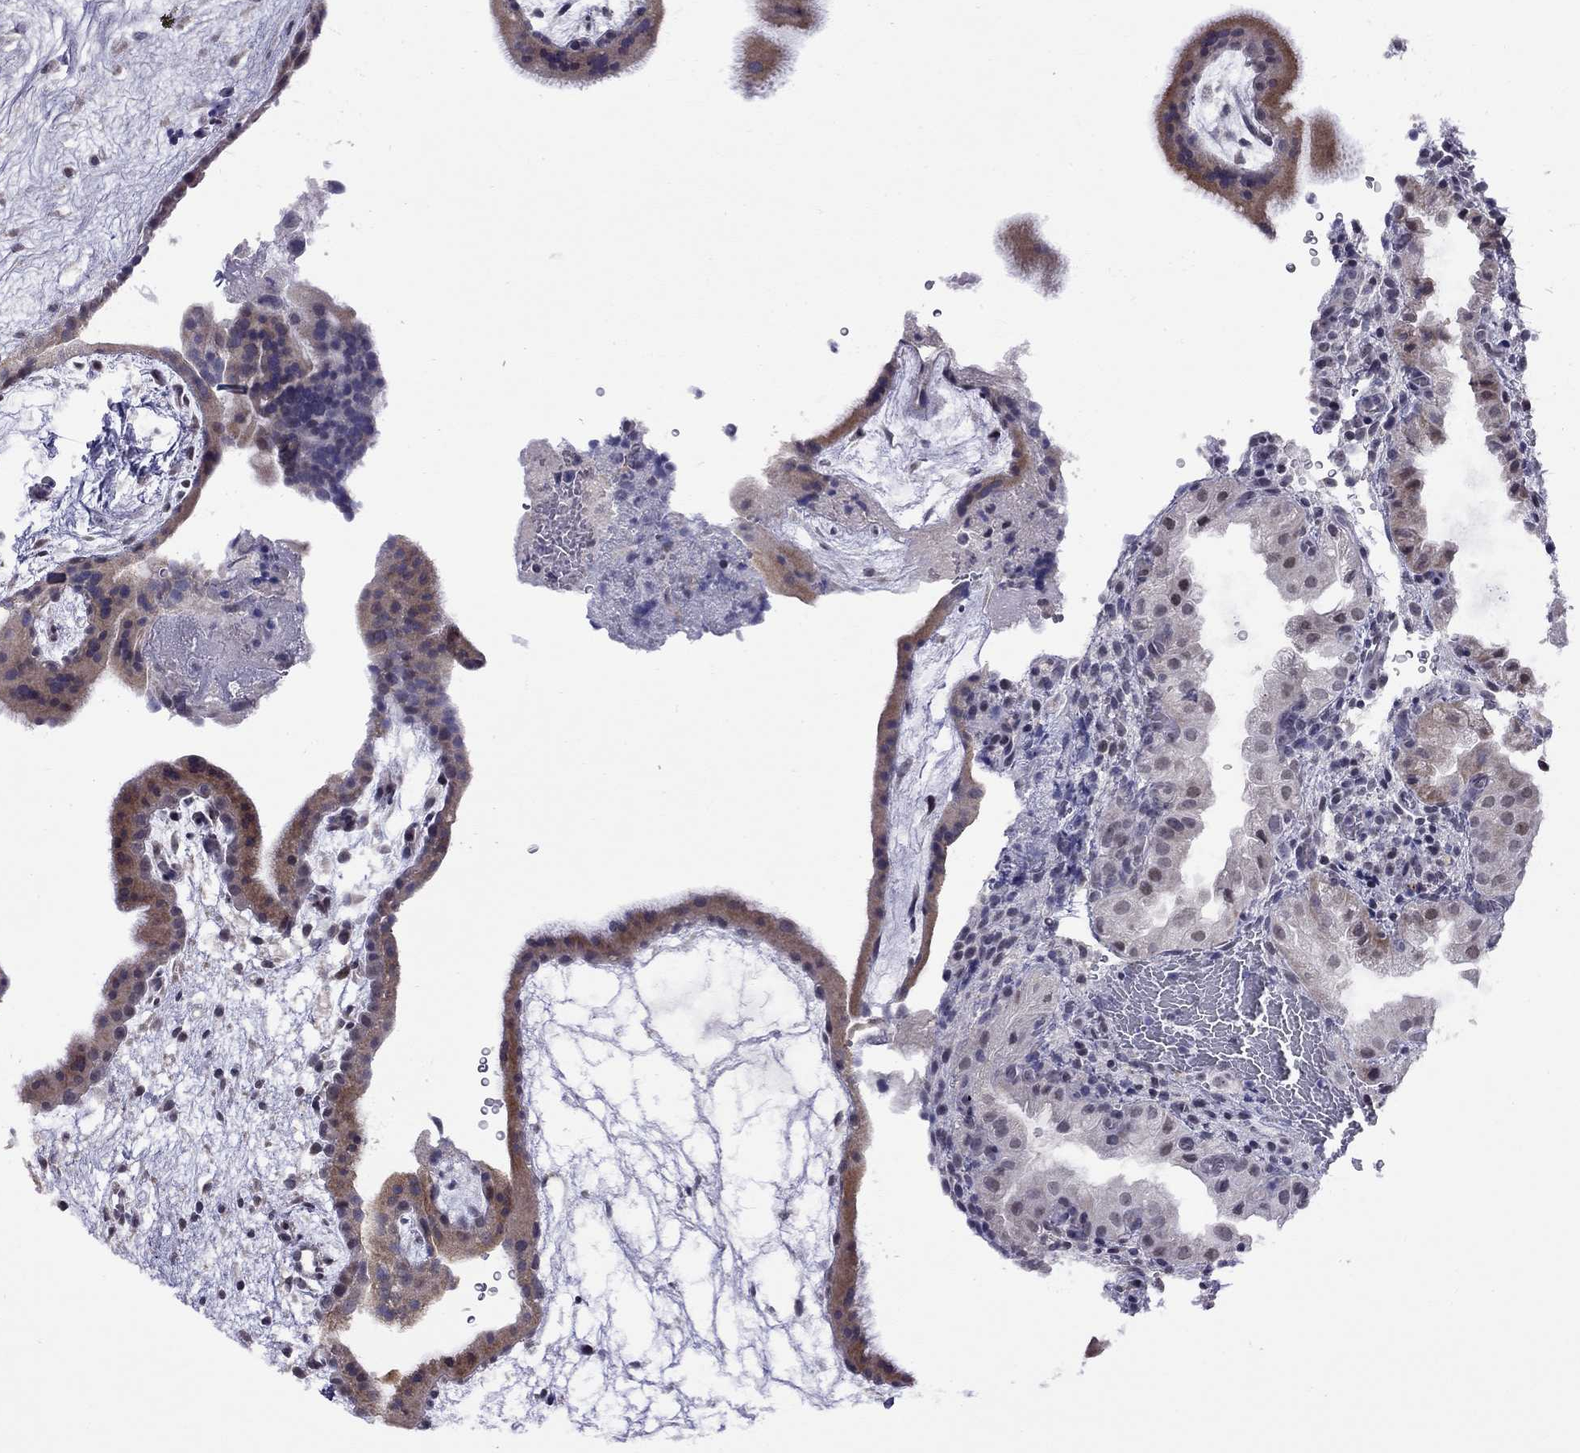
{"staining": {"intensity": "weak", "quantity": "<25%", "location": "cytoplasmic/membranous"}, "tissue": "placenta", "cell_type": "Decidual cells", "image_type": "normal", "snomed": [{"axis": "morphology", "description": "Normal tissue, NOS"}, {"axis": "topography", "description": "Placenta"}], "caption": "Immunohistochemistry of benign placenta exhibits no staining in decidual cells. (DAB (3,3'-diaminobenzidine) immunohistochemistry with hematoxylin counter stain).", "gene": "HES5", "patient": {"sex": "female", "age": 19}}